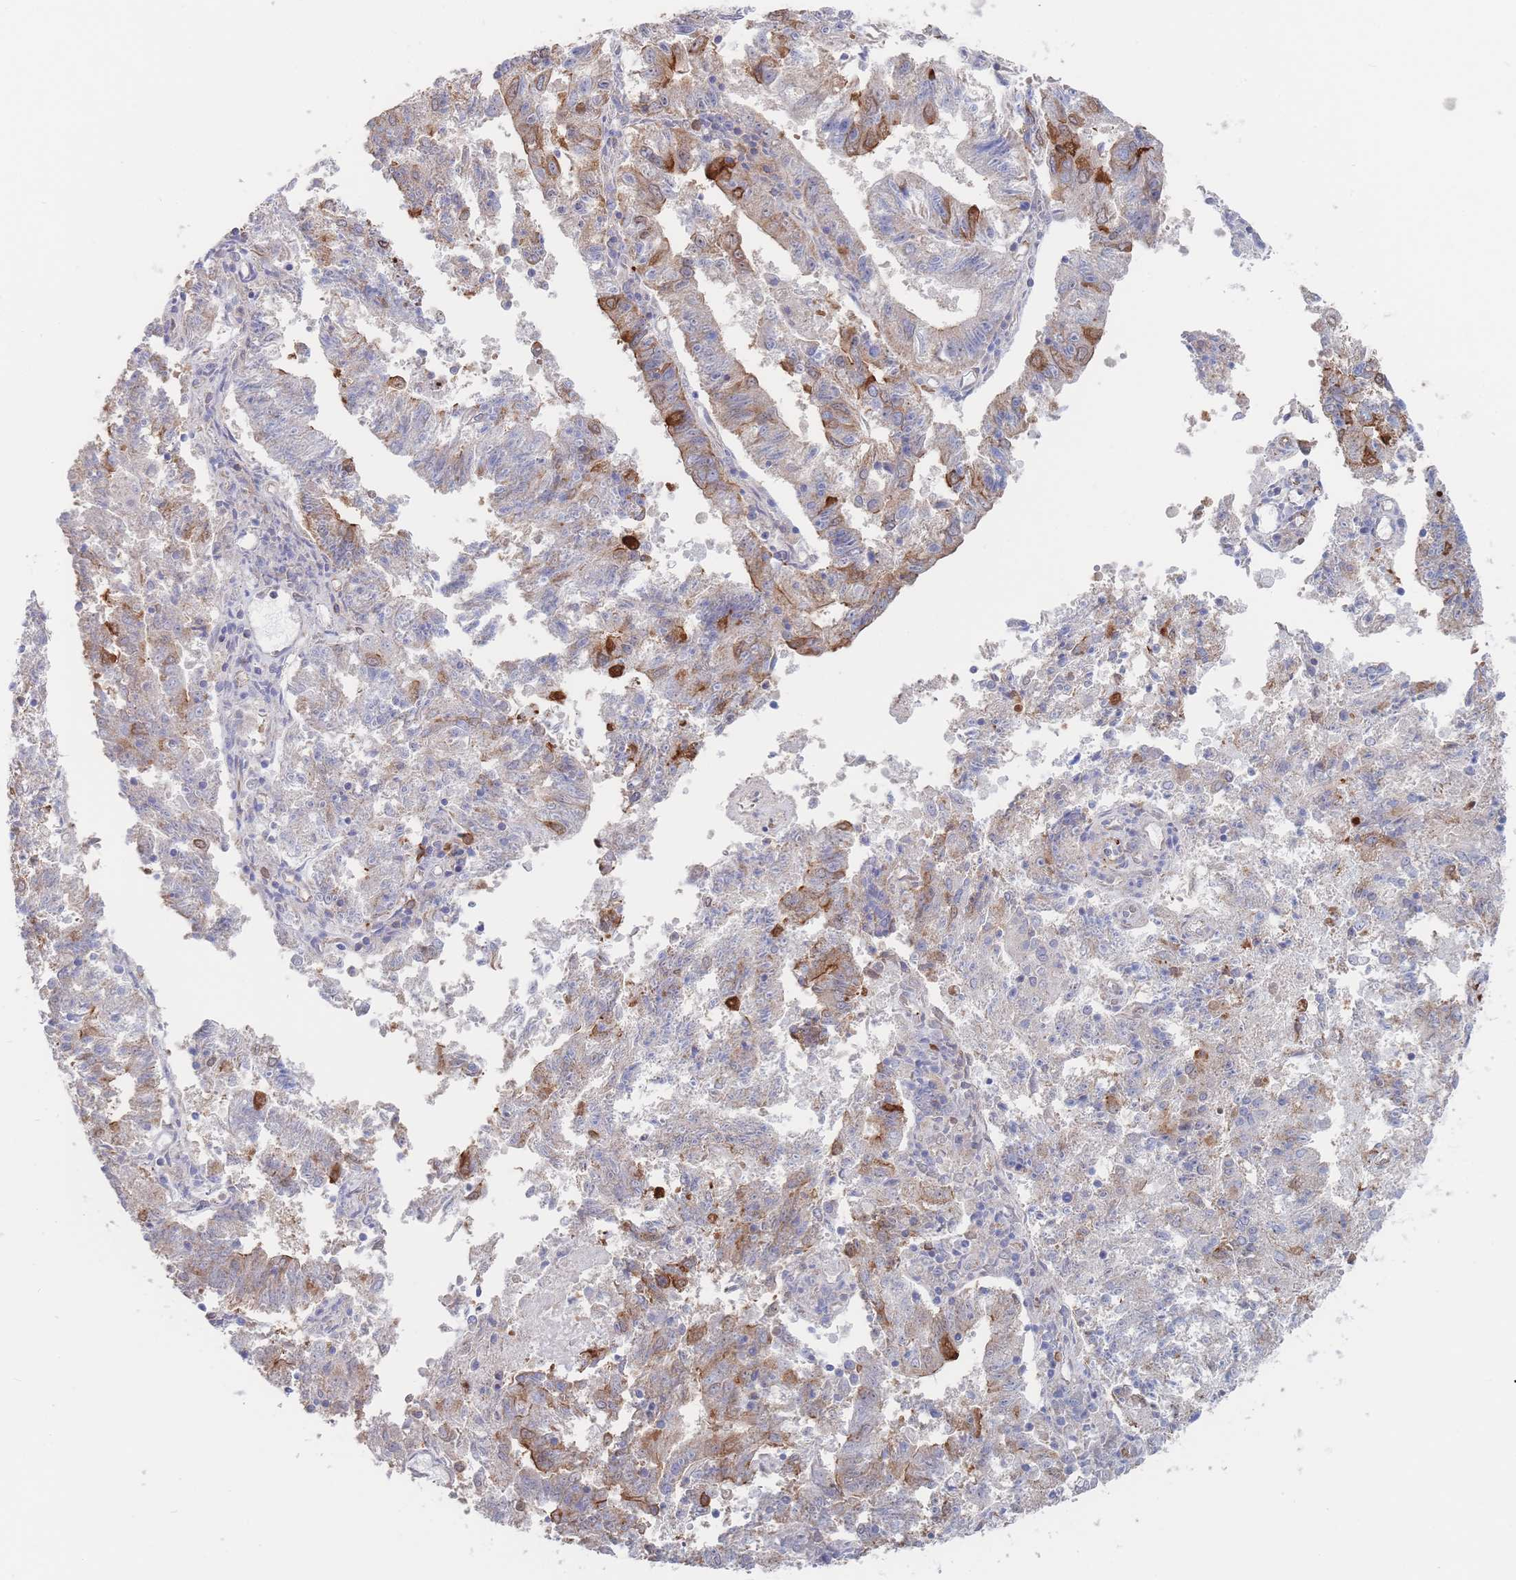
{"staining": {"intensity": "moderate", "quantity": "<25%", "location": "cytoplasmic/membranous"}, "tissue": "endometrial cancer", "cell_type": "Tumor cells", "image_type": "cancer", "snomed": [{"axis": "morphology", "description": "Adenocarcinoma, NOS"}, {"axis": "topography", "description": "Endometrium"}], "caption": "There is low levels of moderate cytoplasmic/membranous positivity in tumor cells of endometrial cancer, as demonstrated by immunohistochemical staining (brown color).", "gene": "G6PC1", "patient": {"sex": "female", "age": 82}}